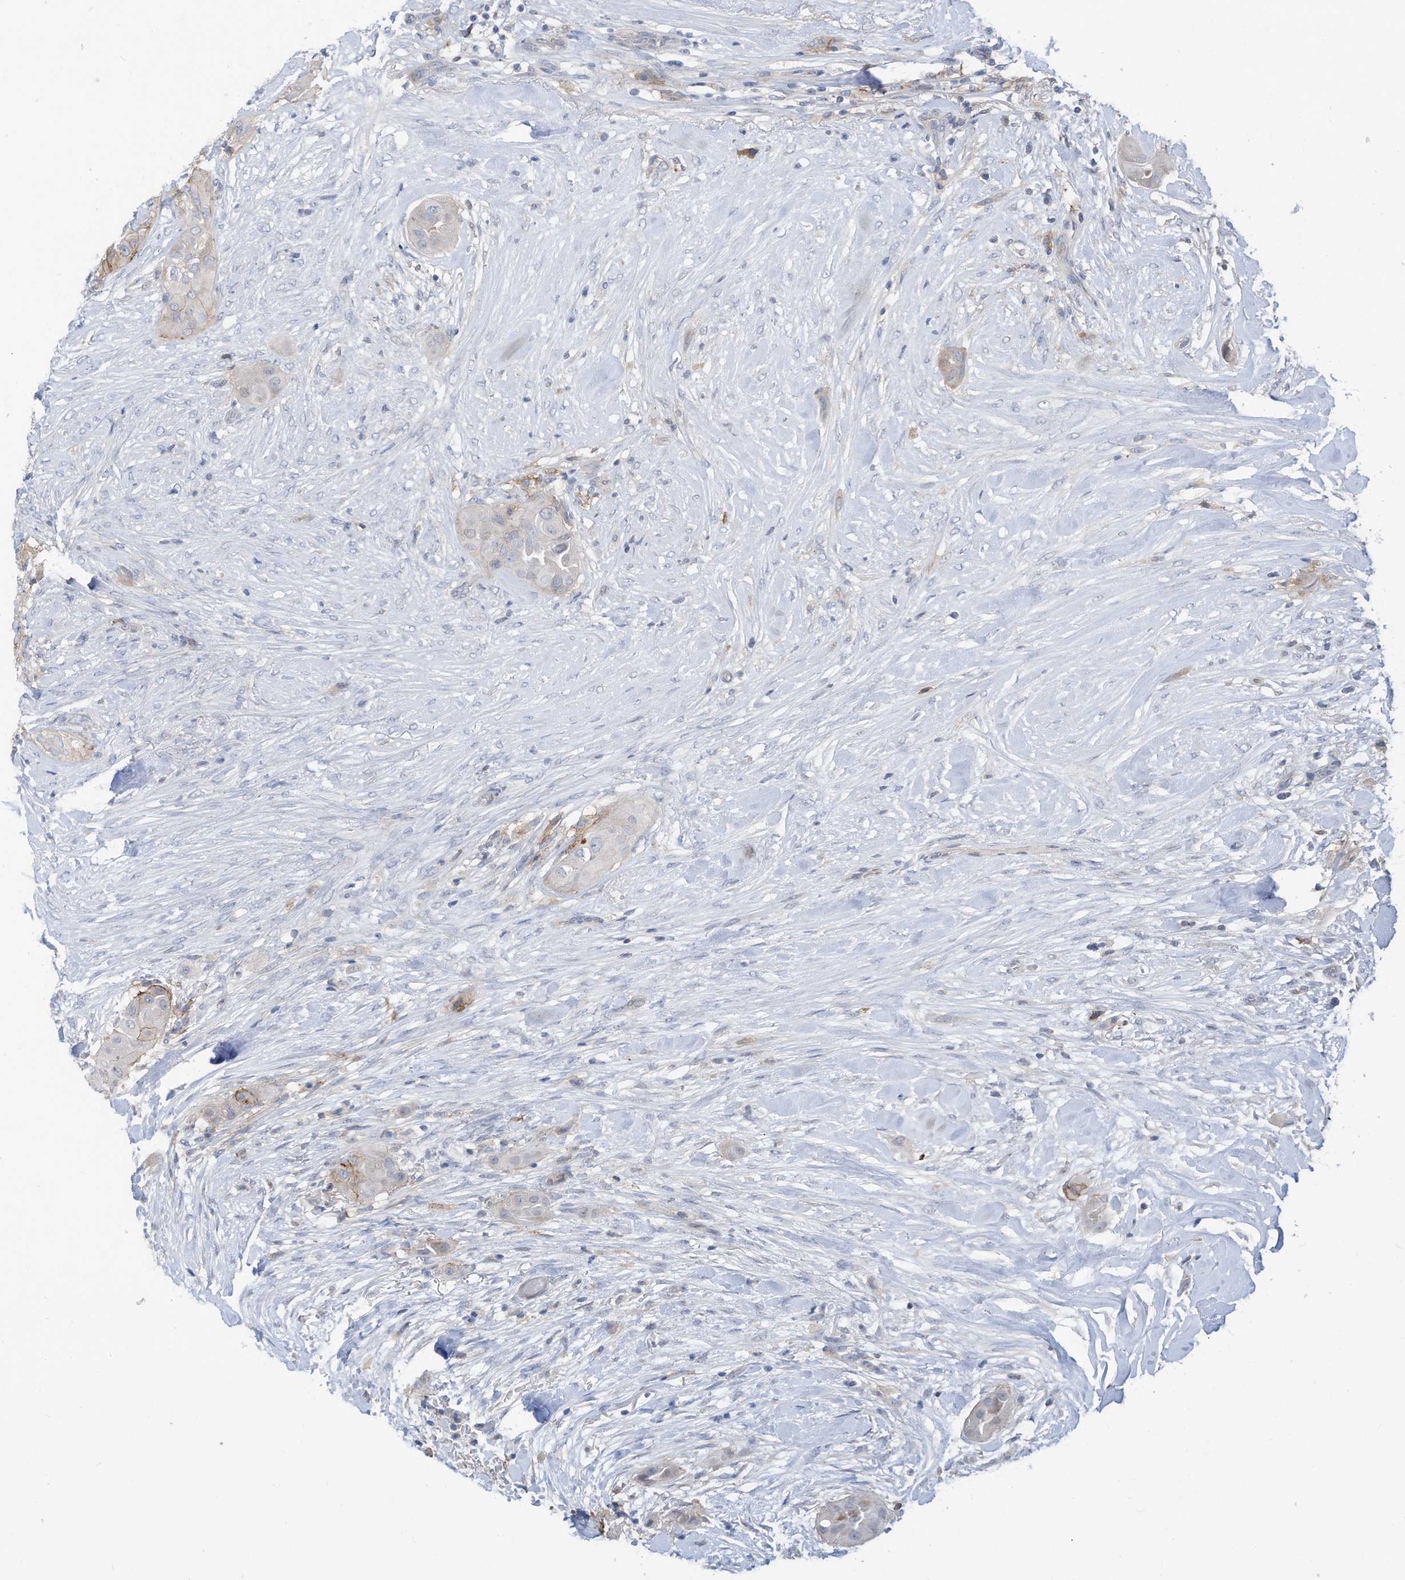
{"staining": {"intensity": "negative", "quantity": "none", "location": "none"}, "tissue": "thyroid cancer", "cell_type": "Tumor cells", "image_type": "cancer", "snomed": [{"axis": "morphology", "description": "Papillary adenocarcinoma, NOS"}, {"axis": "topography", "description": "Thyroid gland"}], "caption": "IHC of papillary adenocarcinoma (thyroid) reveals no expression in tumor cells.", "gene": "SLC1A5", "patient": {"sex": "female", "age": 59}}